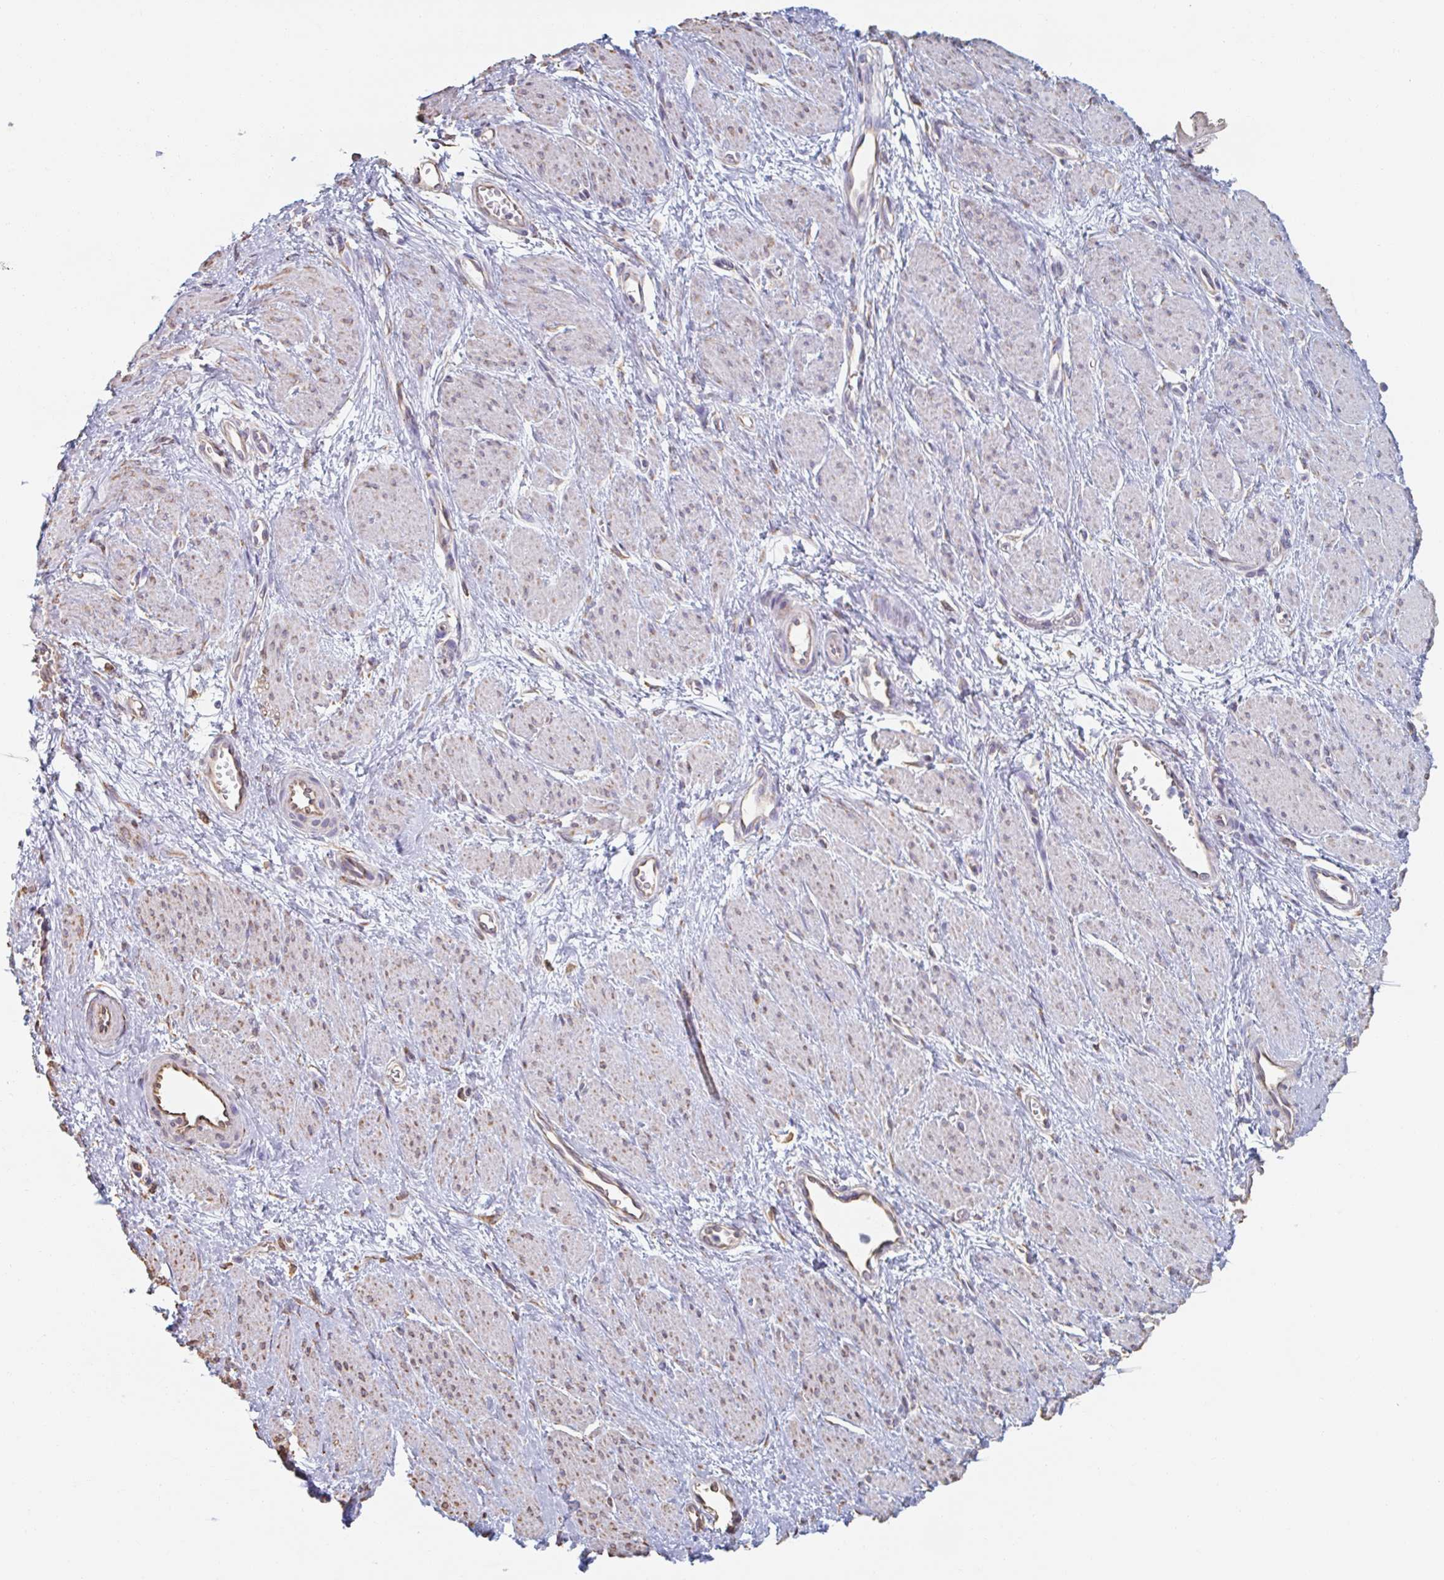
{"staining": {"intensity": "moderate", "quantity": "<25%", "location": "cytoplasmic/membranous"}, "tissue": "smooth muscle", "cell_type": "Smooth muscle cells", "image_type": "normal", "snomed": [{"axis": "morphology", "description": "Normal tissue, NOS"}, {"axis": "topography", "description": "Smooth muscle"}, {"axis": "topography", "description": "Uterus"}], "caption": "About <25% of smooth muscle cells in normal smooth muscle exhibit moderate cytoplasmic/membranous protein staining as visualized by brown immunohistochemical staining.", "gene": "RAB5IF", "patient": {"sex": "female", "age": 39}}